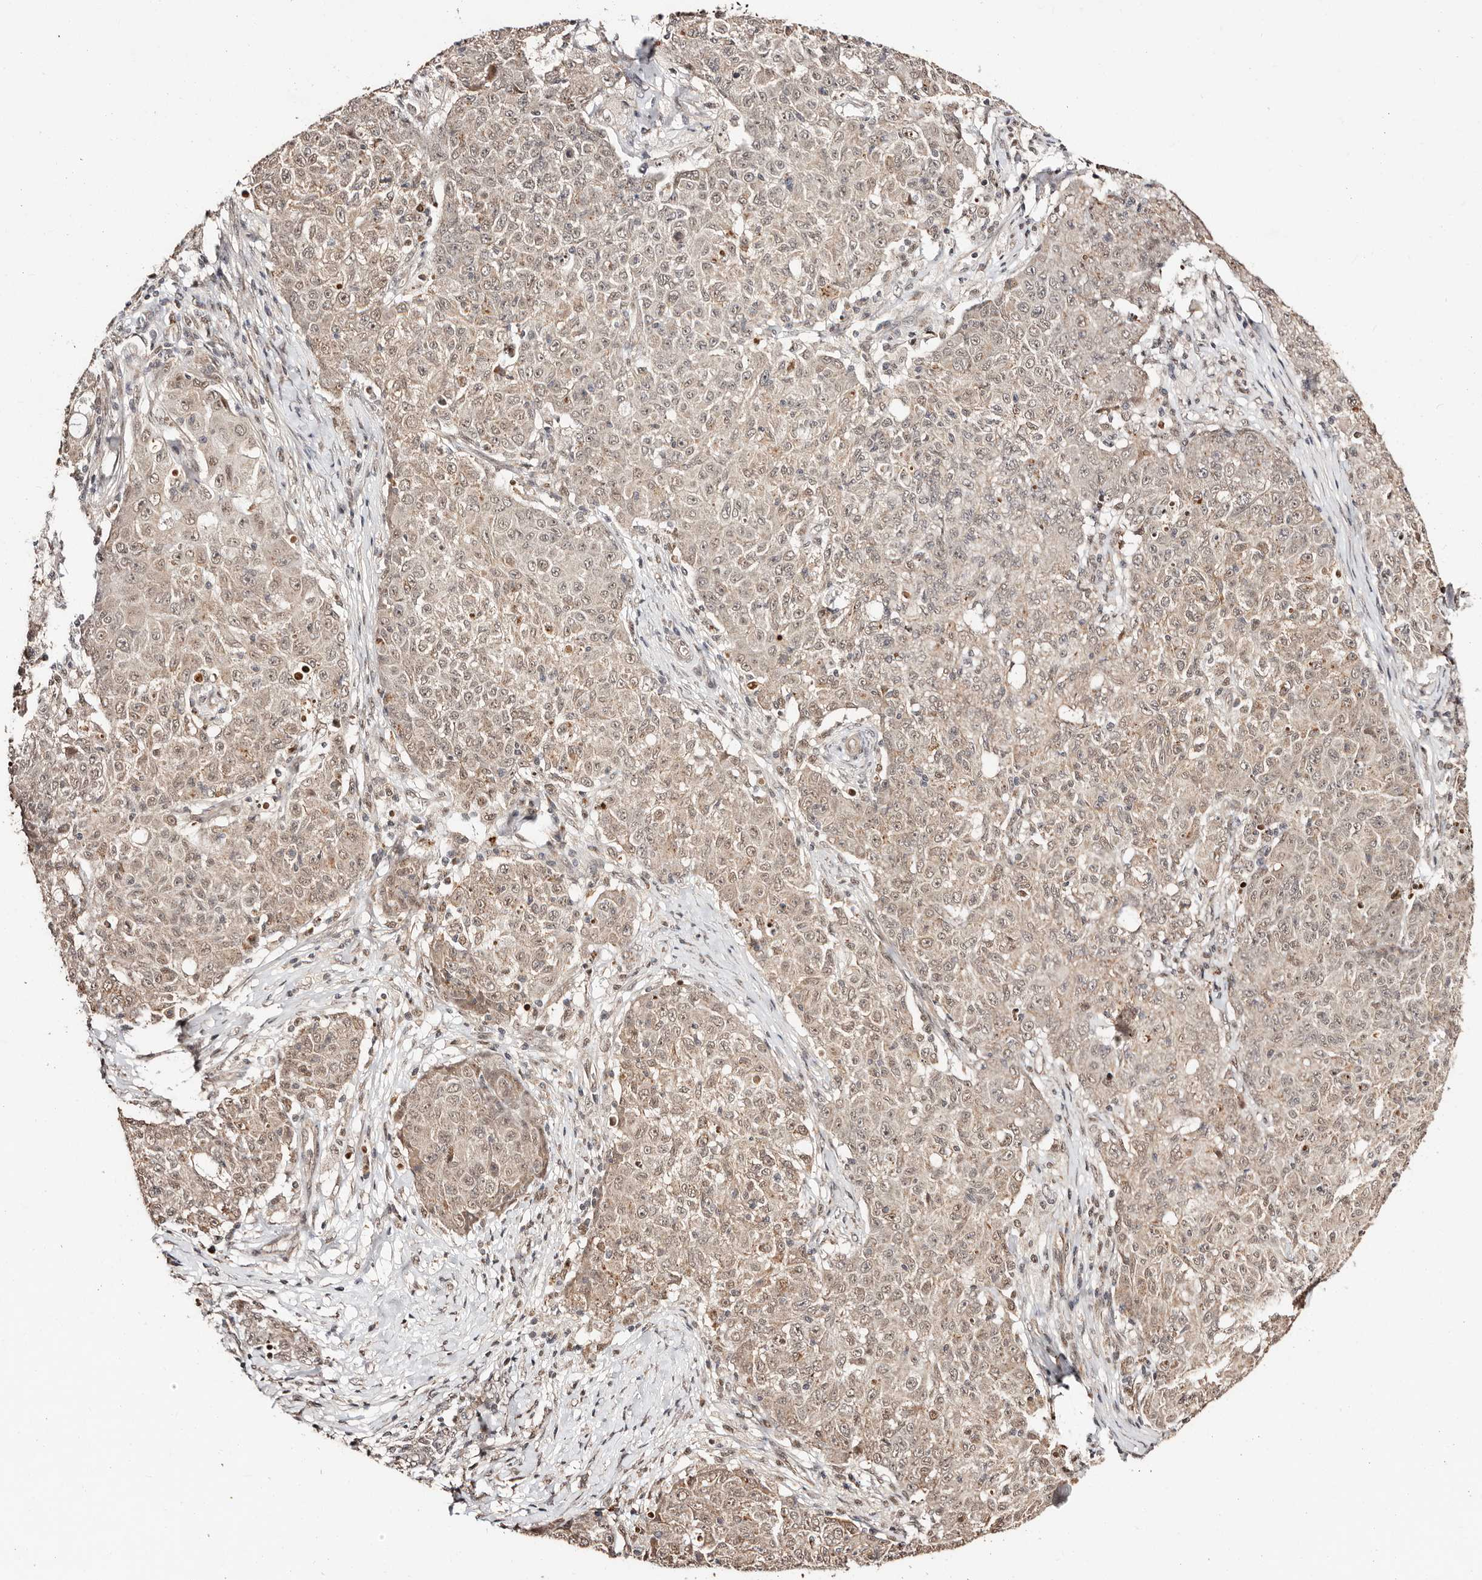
{"staining": {"intensity": "weak", "quantity": "25%-75%", "location": "cytoplasmic/membranous,nuclear"}, "tissue": "ovarian cancer", "cell_type": "Tumor cells", "image_type": "cancer", "snomed": [{"axis": "morphology", "description": "Carcinoma, endometroid"}, {"axis": "topography", "description": "Ovary"}], "caption": "Immunohistochemical staining of ovarian cancer reveals weak cytoplasmic/membranous and nuclear protein staining in approximately 25%-75% of tumor cells.", "gene": "CTNNBL1", "patient": {"sex": "female", "age": 42}}